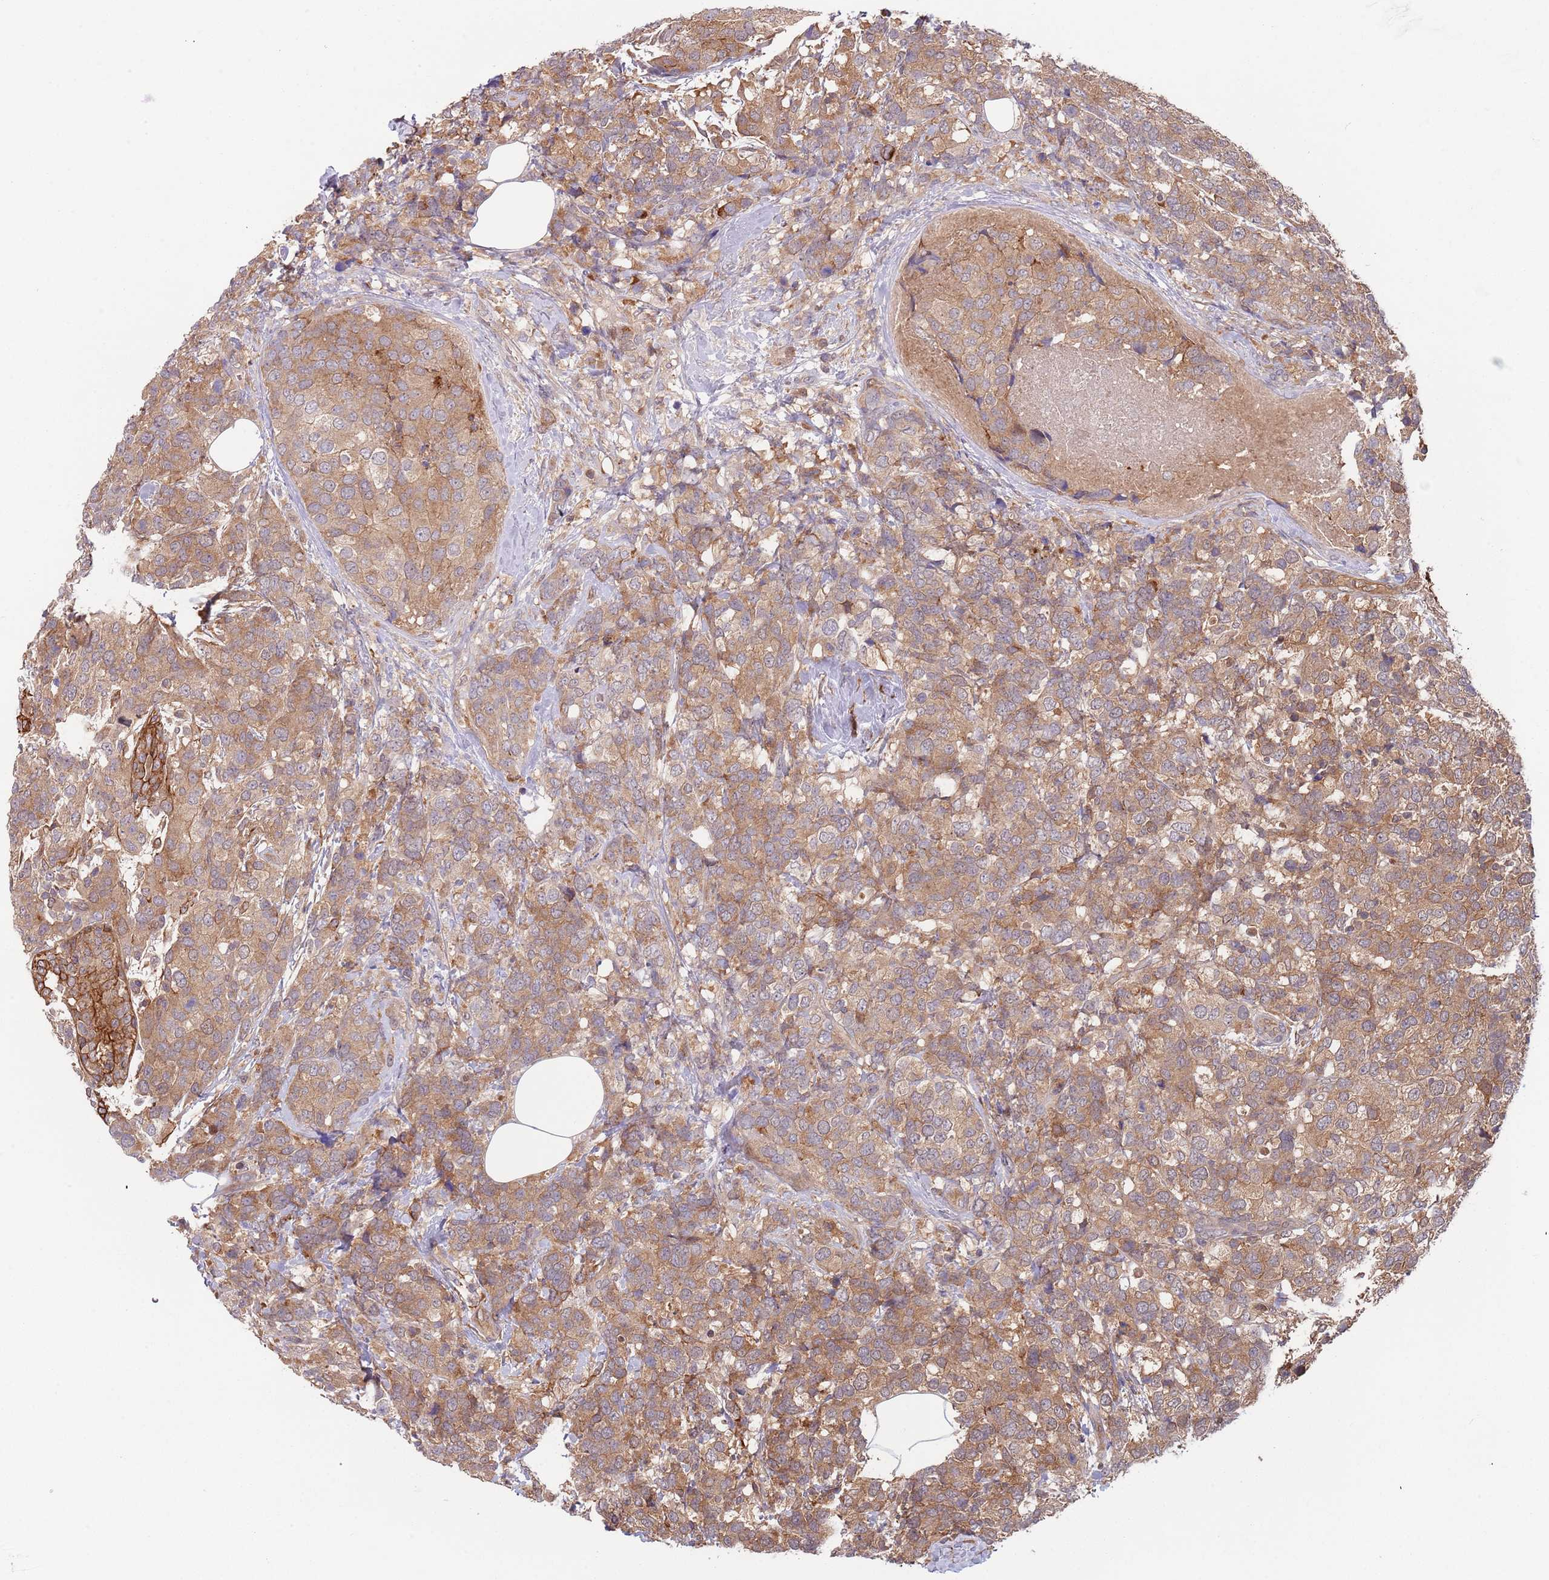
{"staining": {"intensity": "moderate", "quantity": ">75%", "location": "cytoplasmic/membranous"}, "tissue": "breast cancer", "cell_type": "Tumor cells", "image_type": "cancer", "snomed": [{"axis": "morphology", "description": "Lobular carcinoma"}, {"axis": "topography", "description": "Breast"}], "caption": "DAB immunohistochemical staining of human lobular carcinoma (breast) demonstrates moderate cytoplasmic/membranous protein staining in approximately >75% of tumor cells. (IHC, brightfield microscopy, high magnification).", "gene": "GSDMD", "patient": {"sex": "female", "age": 59}}